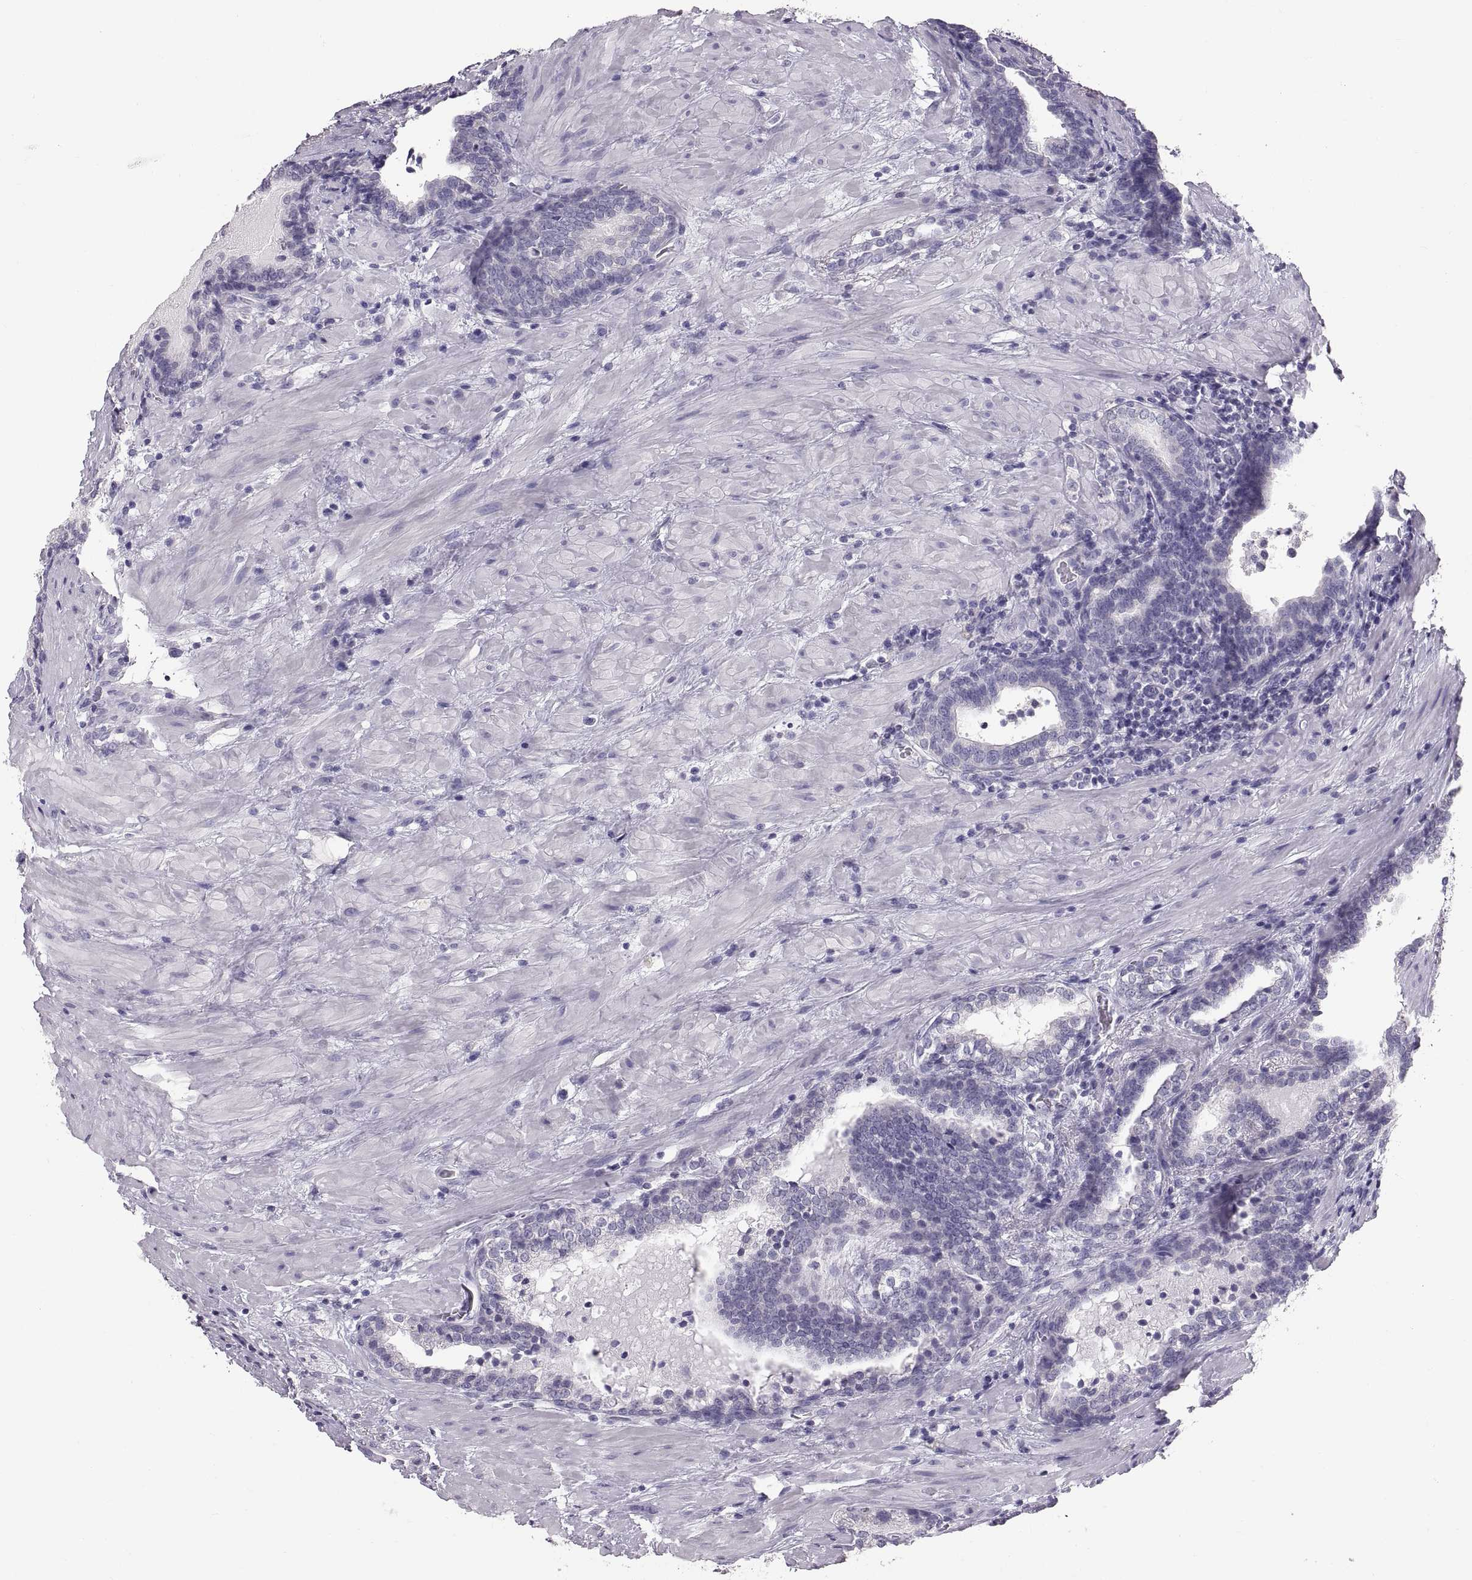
{"staining": {"intensity": "negative", "quantity": "none", "location": "none"}, "tissue": "prostate cancer", "cell_type": "Tumor cells", "image_type": "cancer", "snomed": [{"axis": "morphology", "description": "Adenocarcinoma, NOS"}, {"axis": "topography", "description": "Prostate and seminal vesicle, NOS"}], "caption": "IHC of prostate adenocarcinoma reveals no staining in tumor cells. The staining was performed using DAB to visualize the protein expression in brown, while the nuclei were stained in blue with hematoxylin (Magnification: 20x).", "gene": "WBP2NL", "patient": {"sex": "male", "age": 63}}